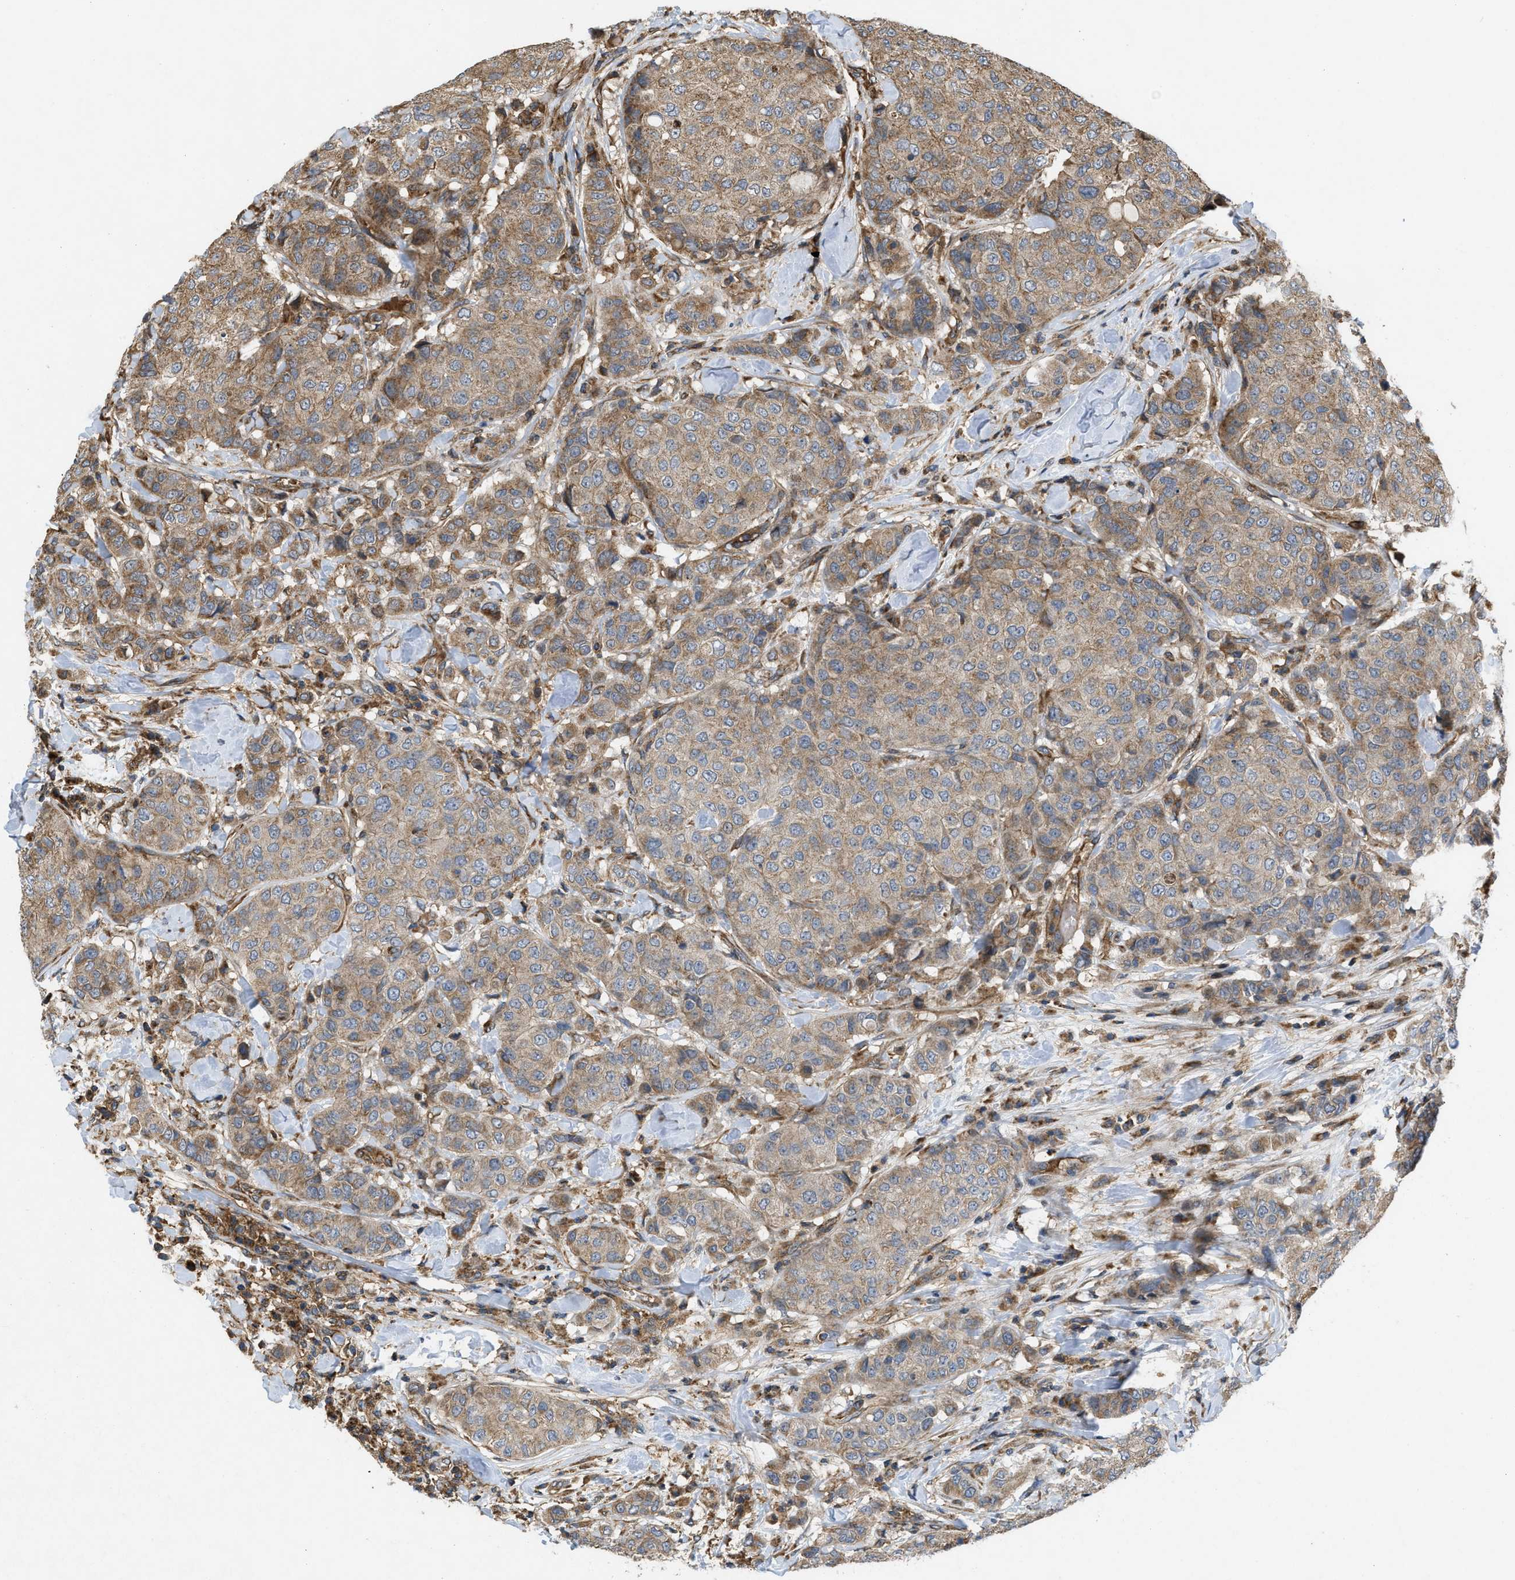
{"staining": {"intensity": "moderate", "quantity": ">75%", "location": "cytoplasmic/membranous"}, "tissue": "breast cancer", "cell_type": "Tumor cells", "image_type": "cancer", "snomed": [{"axis": "morphology", "description": "Duct carcinoma"}, {"axis": "topography", "description": "Breast"}], "caption": "Immunohistochemical staining of invasive ductal carcinoma (breast) shows moderate cytoplasmic/membranous protein positivity in approximately >75% of tumor cells.", "gene": "GNB4", "patient": {"sex": "female", "age": 27}}